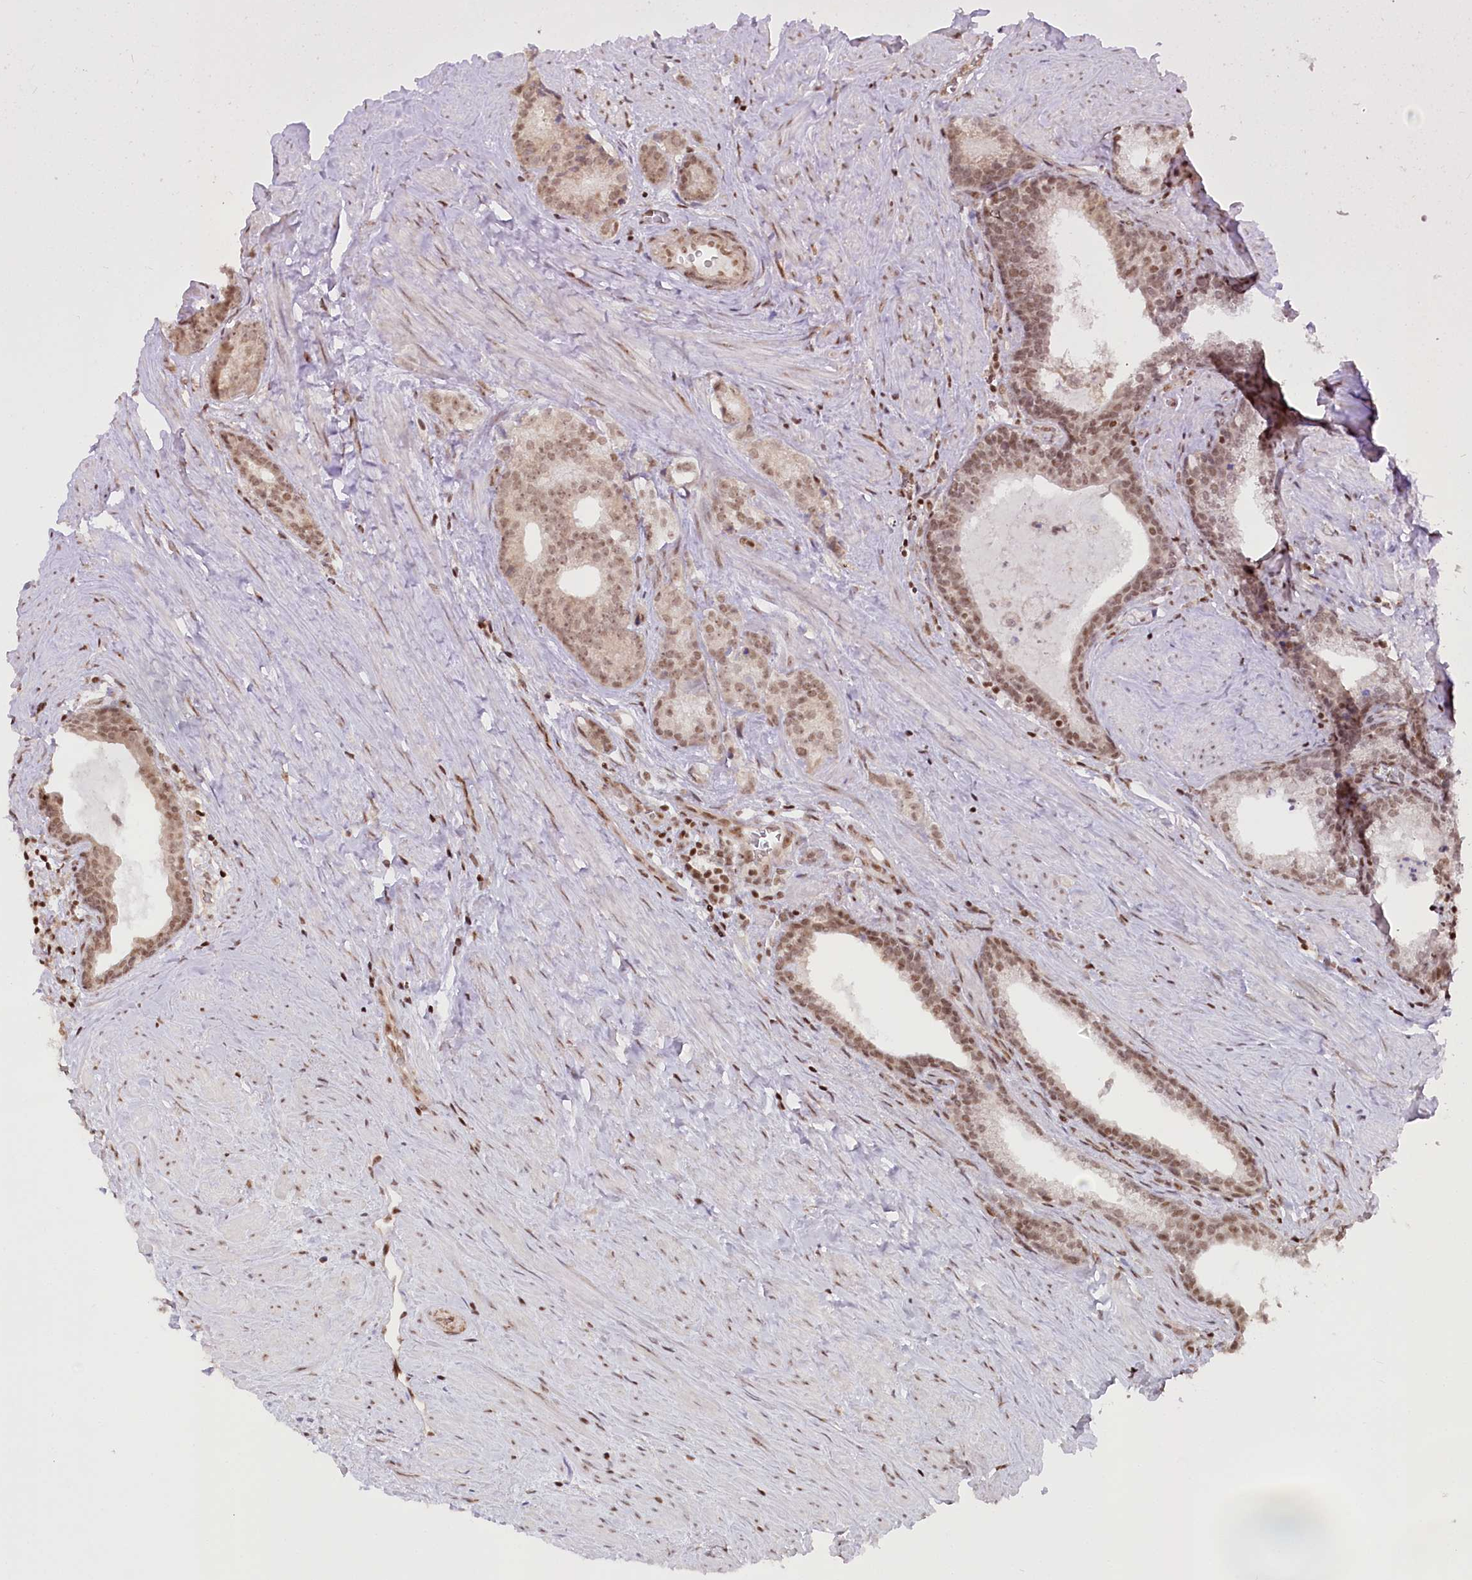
{"staining": {"intensity": "moderate", "quantity": "25%-75%", "location": "nuclear"}, "tissue": "prostate cancer", "cell_type": "Tumor cells", "image_type": "cancer", "snomed": [{"axis": "morphology", "description": "Adenocarcinoma, Low grade"}, {"axis": "topography", "description": "Prostate"}], "caption": "The immunohistochemical stain labels moderate nuclear positivity in tumor cells of prostate cancer tissue.", "gene": "CGGBP1", "patient": {"sex": "male", "age": 71}}